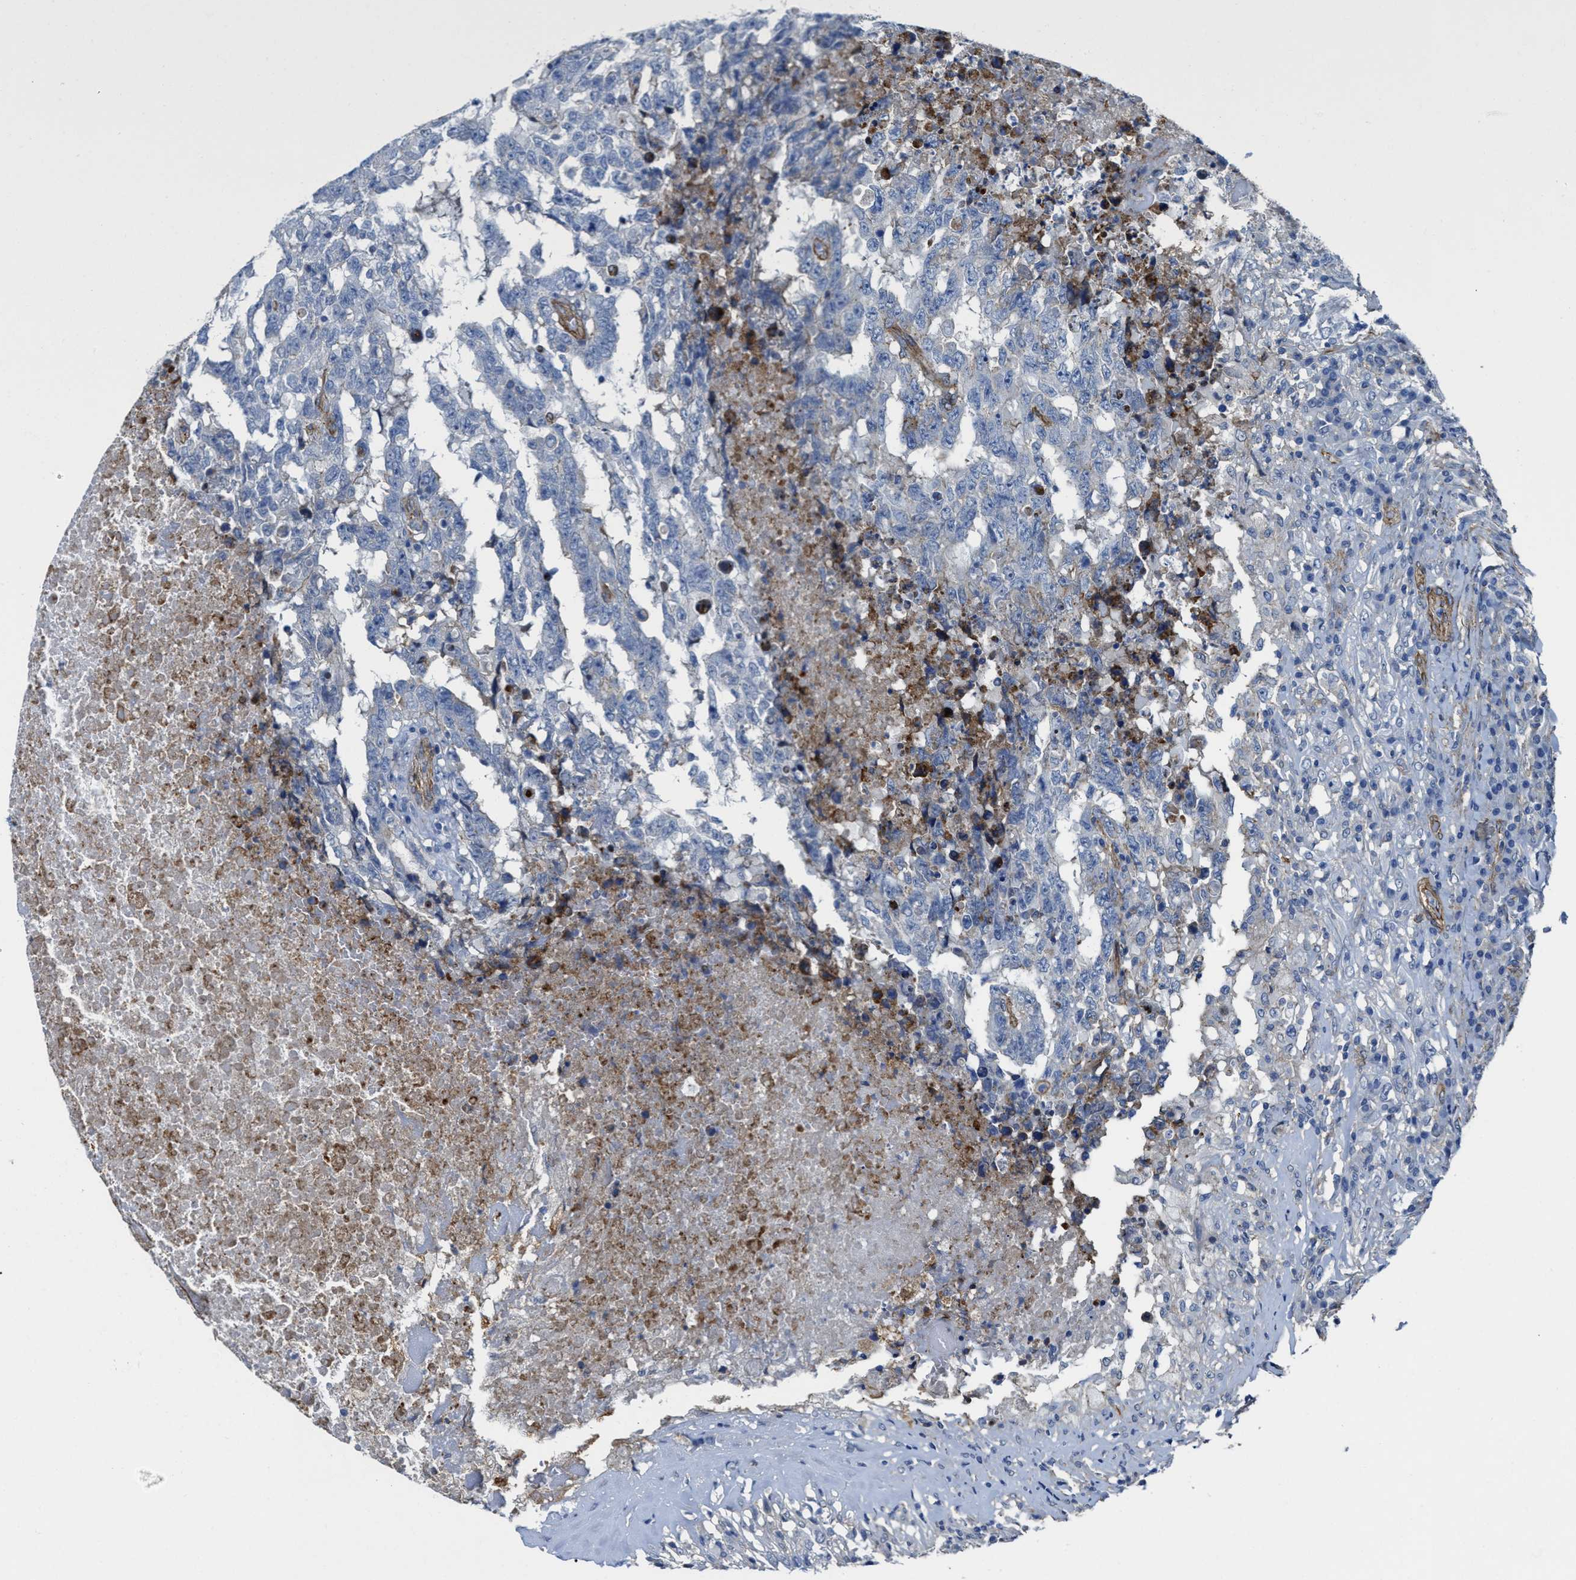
{"staining": {"intensity": "negative", "quantity": "none", "location": "none"}, "tissue": "testis cancer", "cell_type": "Tumor cells", "image_type": "cancer", "snomed": [{"axis": "morphology", "description": "Necrosis, NOS"}, {"axis": "morphology", "description": "Carcinoma, Embryonal, NOS"}, {"axis": "topography", "description": "Testis"}], "caption": "Image shows no protein staining in tumor cells of testis cancer (embryonal carcinoma) tissue. (Stains: DAB immunohistochemistry with hematoxylin counter stain, Microscopy: brightfield microscopy at high magnification).", "gene": "NAB1", "patient": {"sex": "male", "age": 19}}